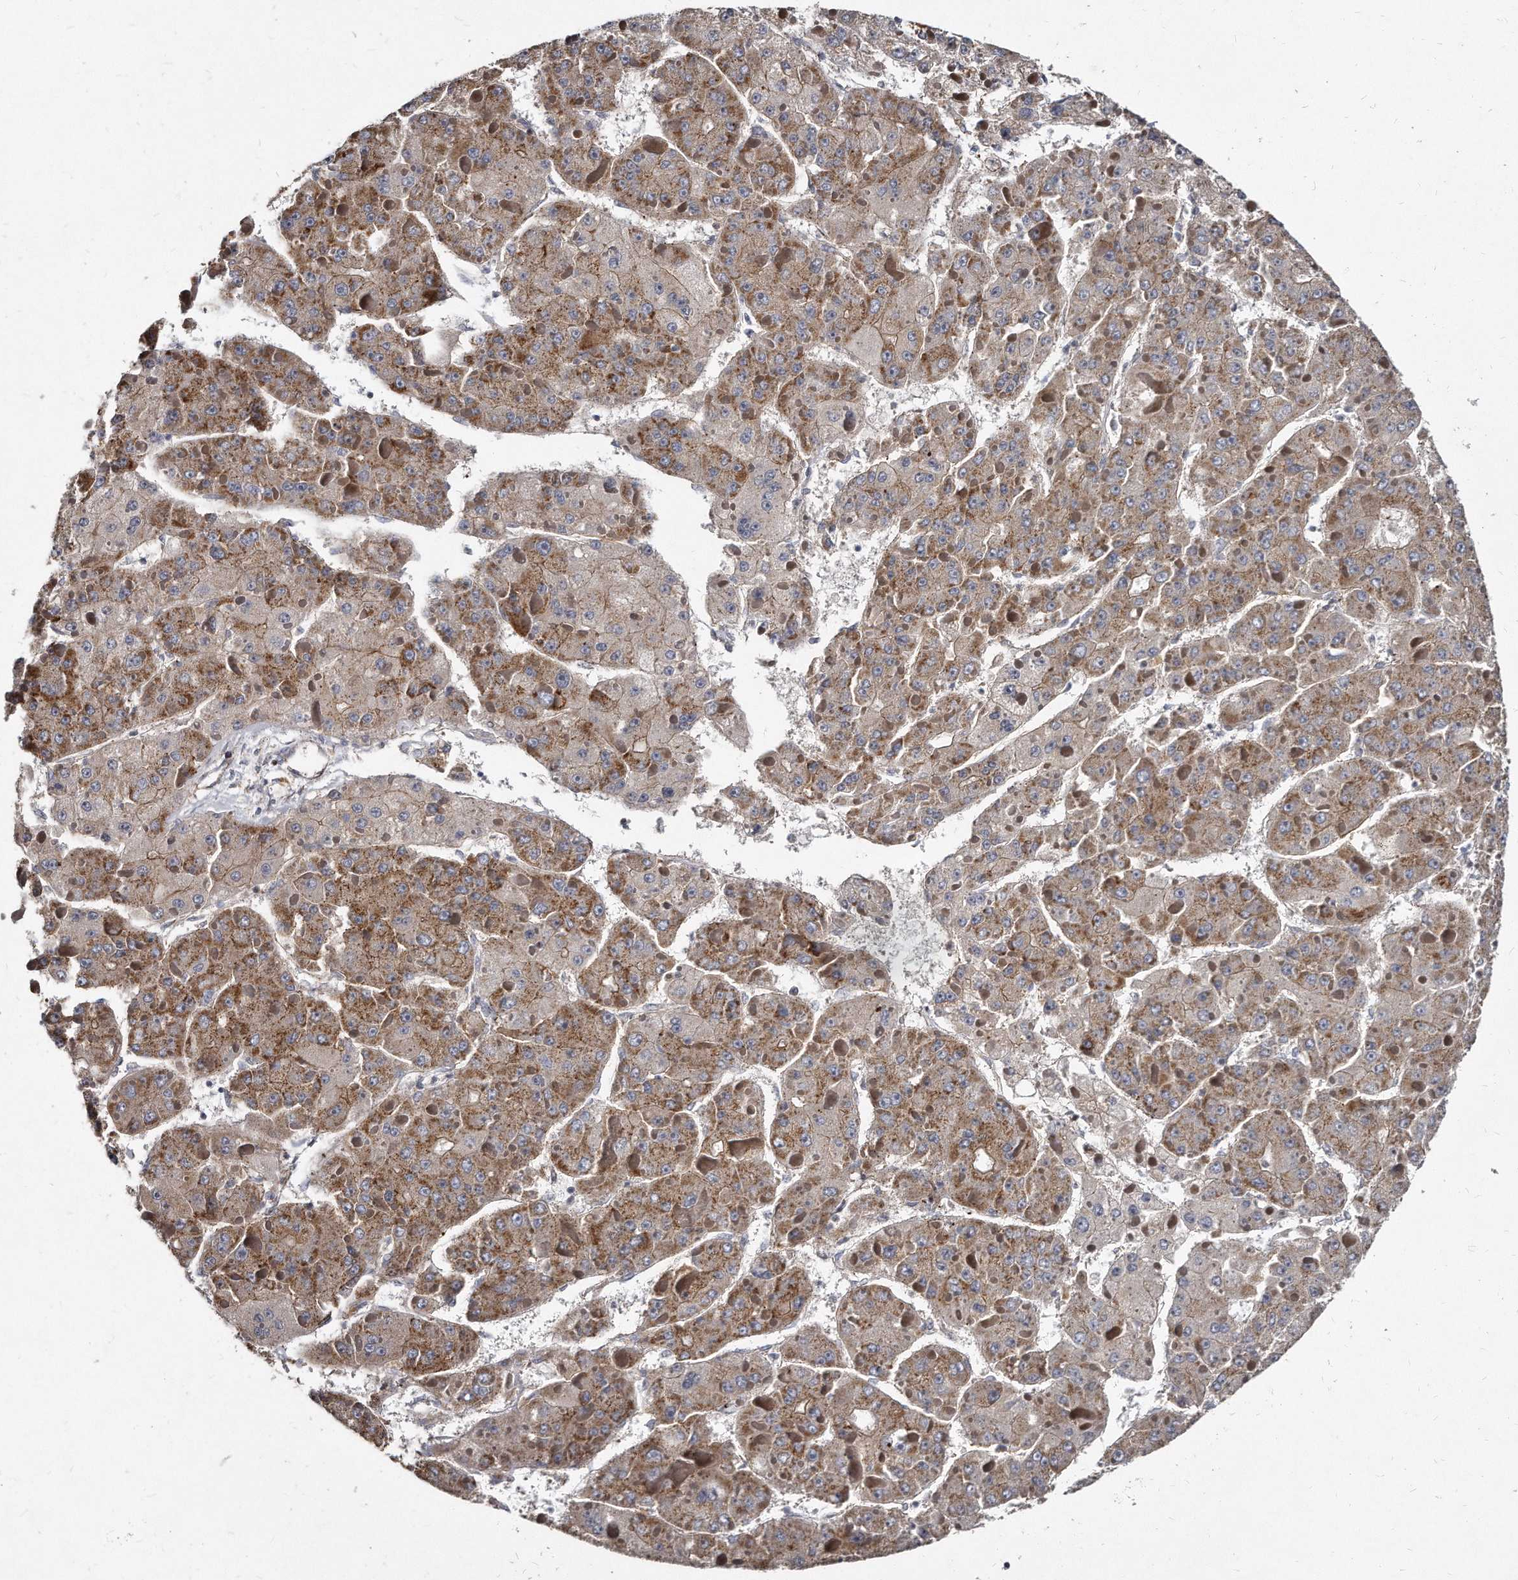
{"staining": {"intensity": "moderate", "quantity": ">75%", "location": "cytoplasmic/membranous"}, "tissue": "liver cancer", "cell_type": "Tumor cells", "image_type": "cancer", "snomed": [{"axis": "morphology", "description": "Carcinoma, Hepatocellular, NOS"}, {"axis": "topography", "description": "Liver"}], "caption": "Human liver cancer (hepatocellular carcinoma) stained for a protein (brown) displays moderate cytoplasmic/membranous positive staining in approximately >75% of tumor cells.", "gene": "KLHDC3", "patient": {"sex": "female", "age": 73}}